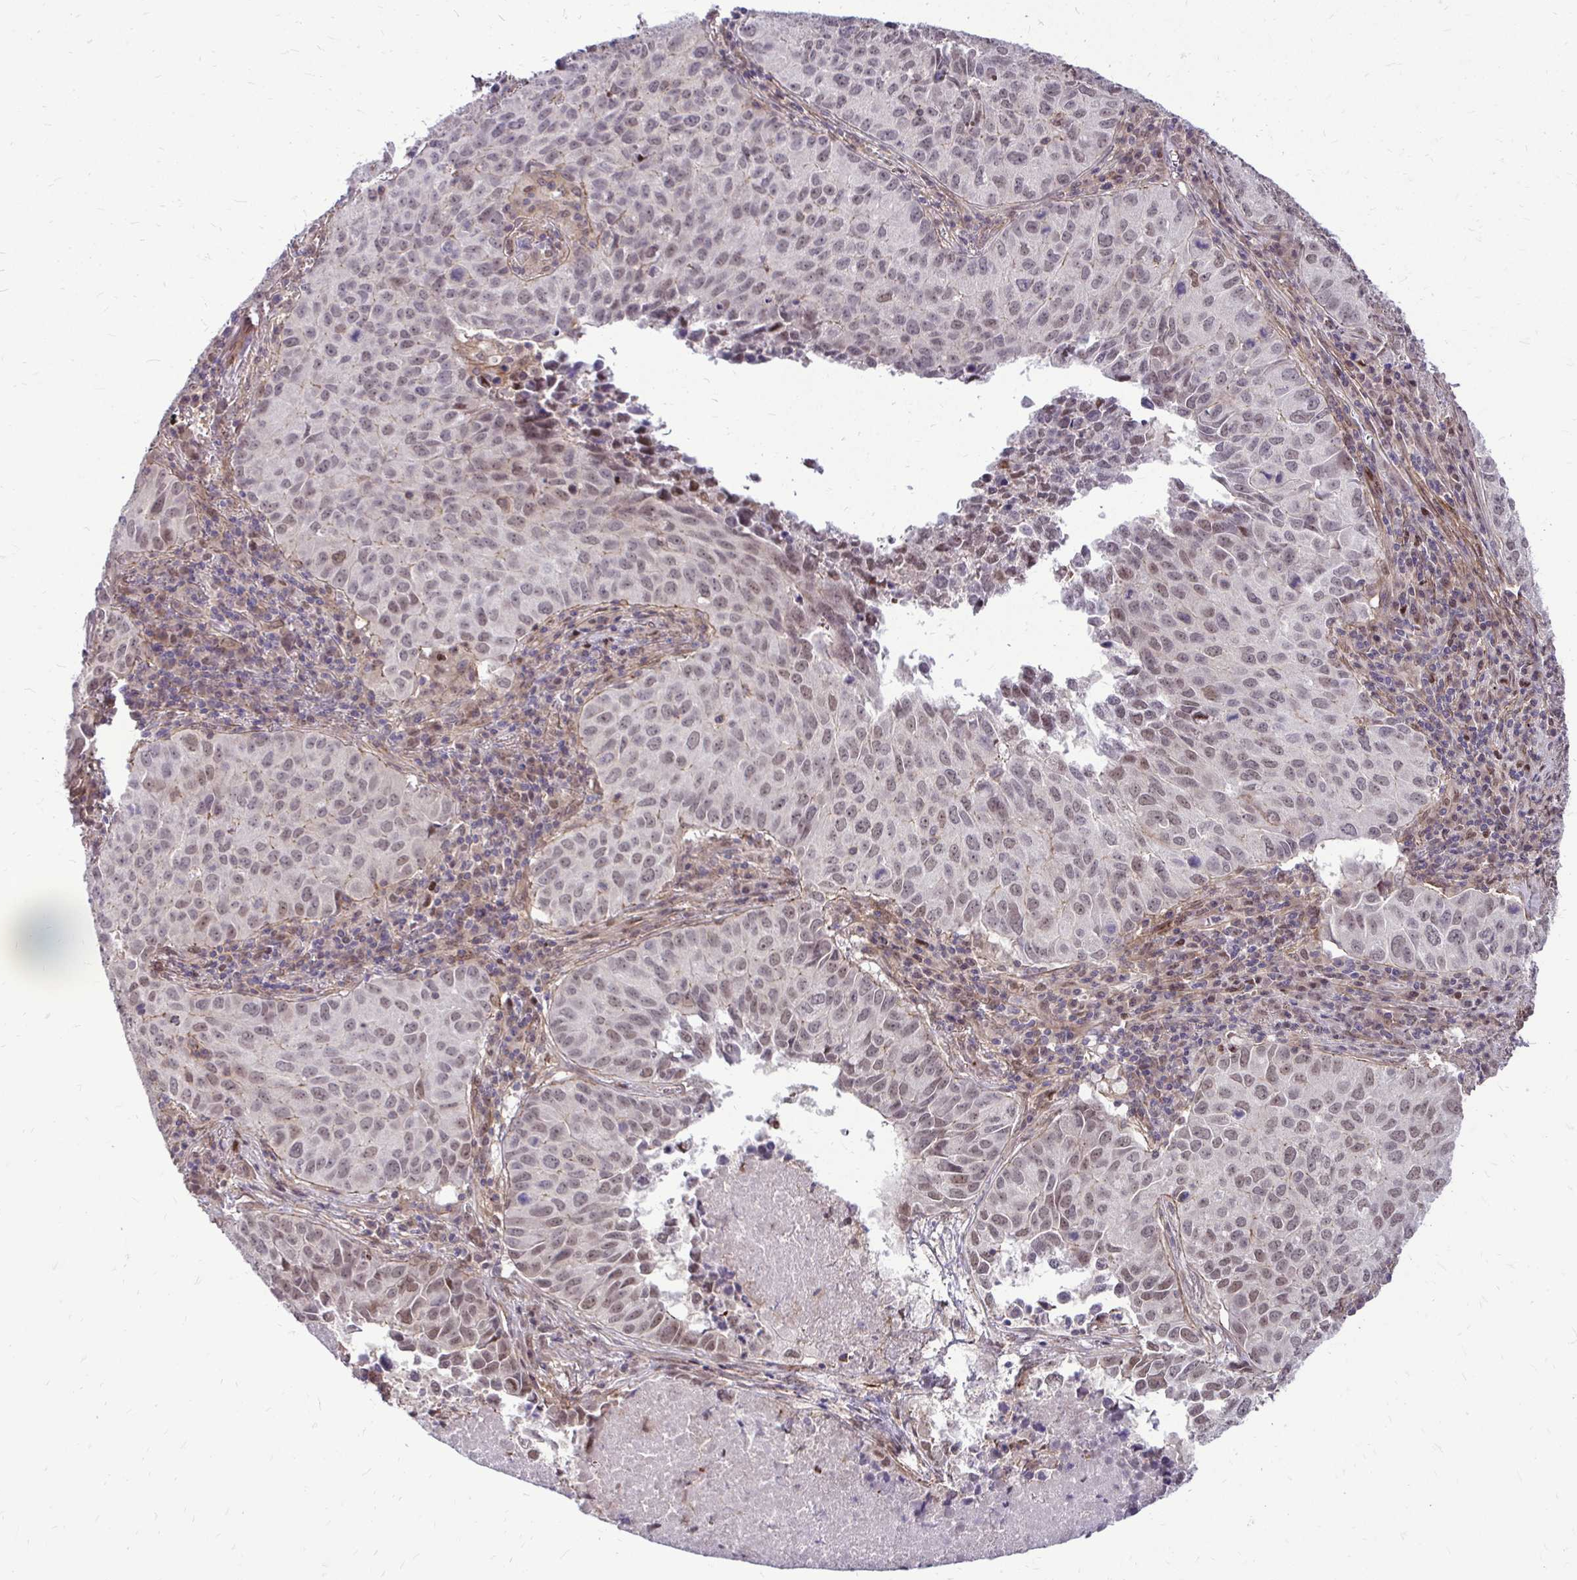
{"staining": {"intensity": "weak", "quantity": "<25%", "location": "nuclear"}, "tissue": "lung cancer", "cell_type": "Tumor cells", "image_type": "cancer", "snomed": [{"axis": "morphology", "description": "Adenocarcinoma, NOS"}, {"axis": "topography", "description": "Lung"}], "caption": "This is an IHC image of lung cancer (adenocarcinoma). There is no expression in tumor cells.", "gene": "TRIP6", "patient": {"sex": "female", "age": 50}}